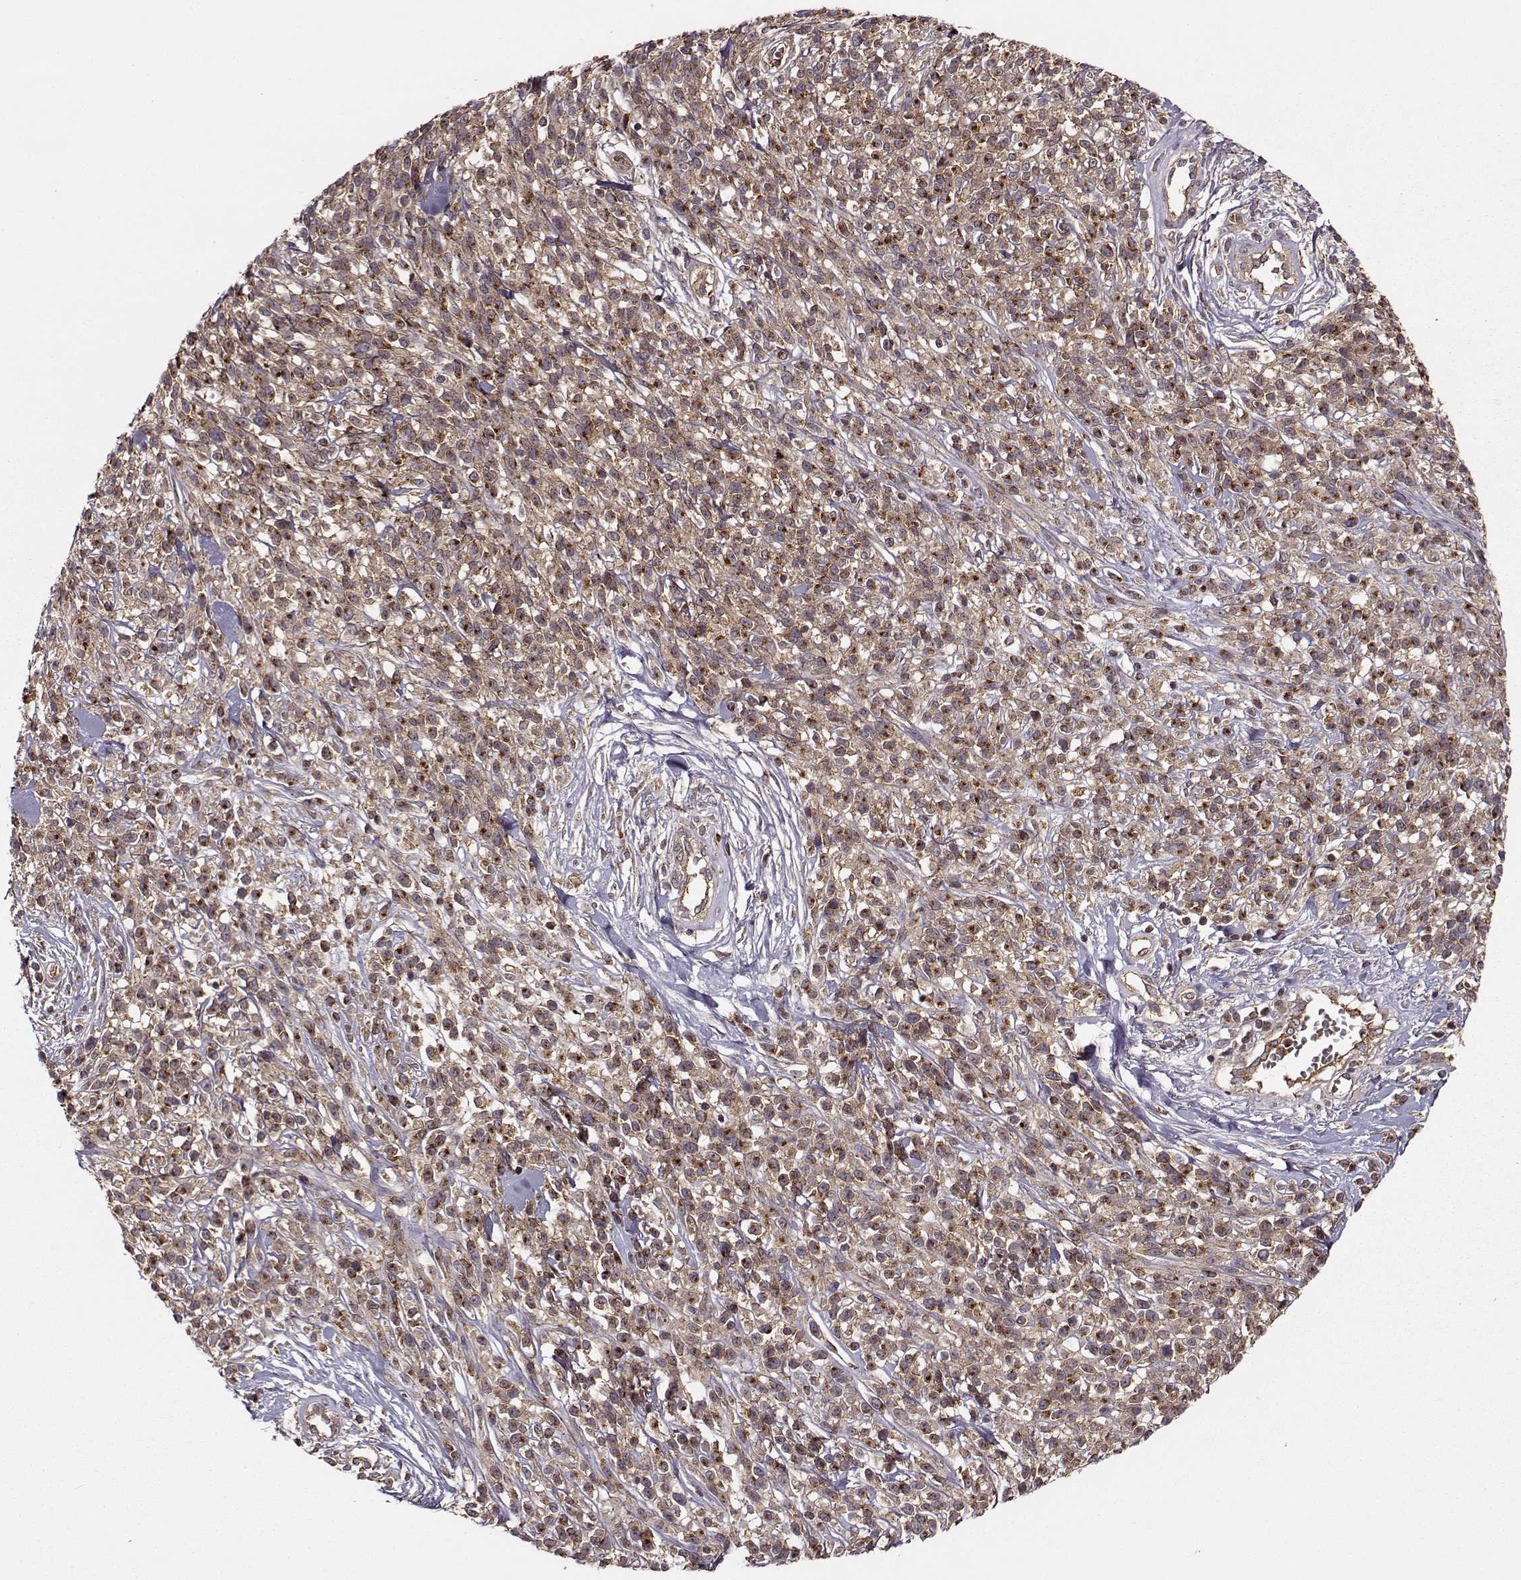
{"staining": {"intensity": "moderate", "quantity": ">75%", "location": "cytoplasmic/membranous"}, "tissue": "melanoma", "cell_type": "Tumor cells", "image_type": "cancer", "snomed": [{"axis": "morphology", "description": "Malignant melanoma, NOS"}, {"axis": "topography", "description": "Skin"}, {"axis": "topography", "description": "Skin of trunk"}], "caption": "The photomicrograph shows a brown stain indicating the presence of a protein in the cytoplasmic/membranous of tumor cells in melanoma.", "gene": "IFRD2", "patient": {"sex": "male", "age": 74}}